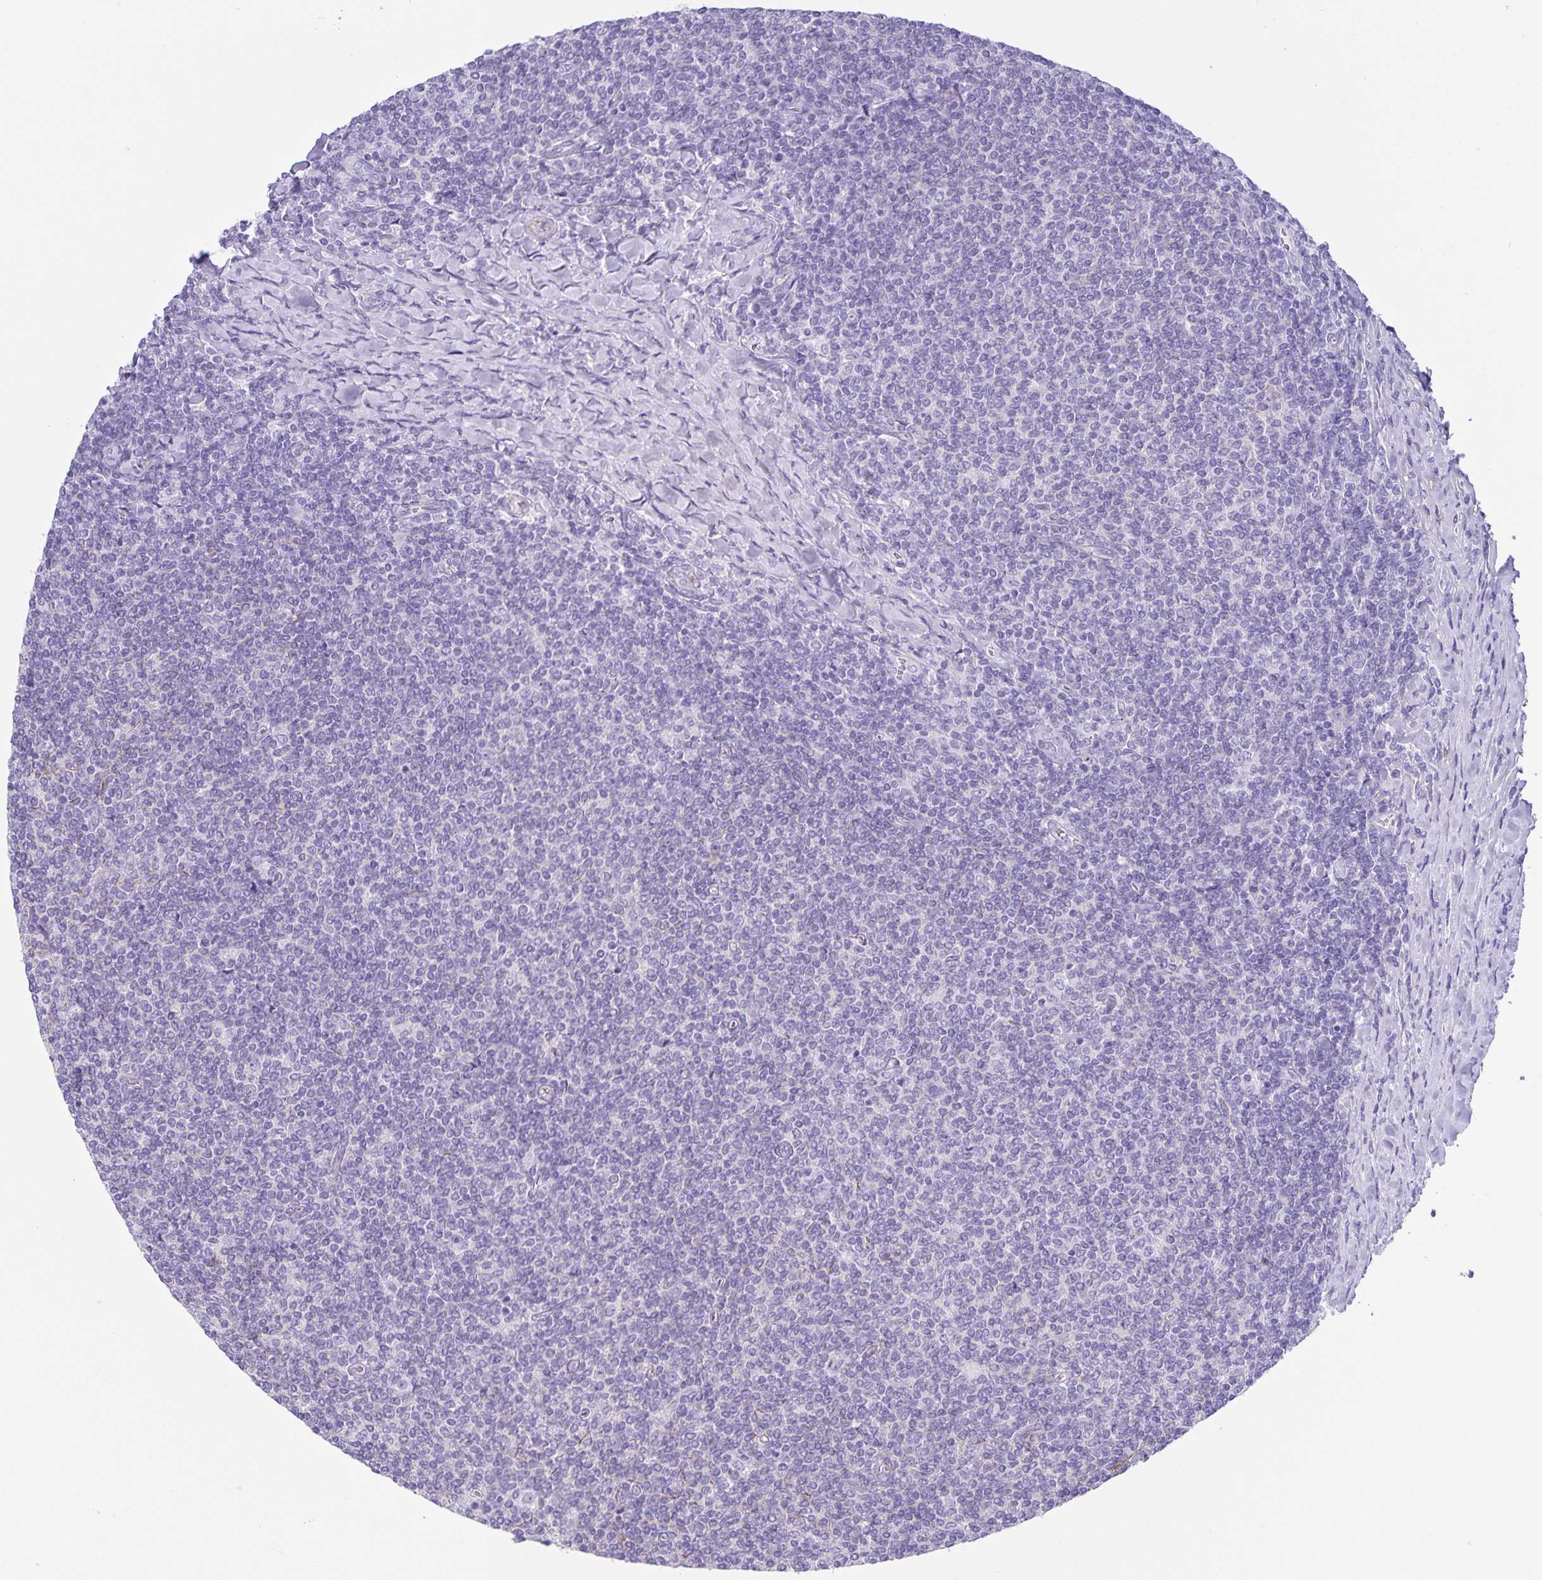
{"staining": {"intensity": "negative", "quantity": "none", "location": "none"}, "tissue": "lymphoma", "cell_type": "Tumor cells", "image_type": "cancer", "snomed": [{"axis": "morphology", "description": "Malignant lymphoma, non-Hodgkin's type, Low grade"}, {"axis": "topography", "description": "Lymph node"}], "caption": "This is an immunohistochemistry image of lymphoma. There is no staining in tumor cells.", "gene": "UBQLN3", "patient": {"sex": "male", "age": 52}}